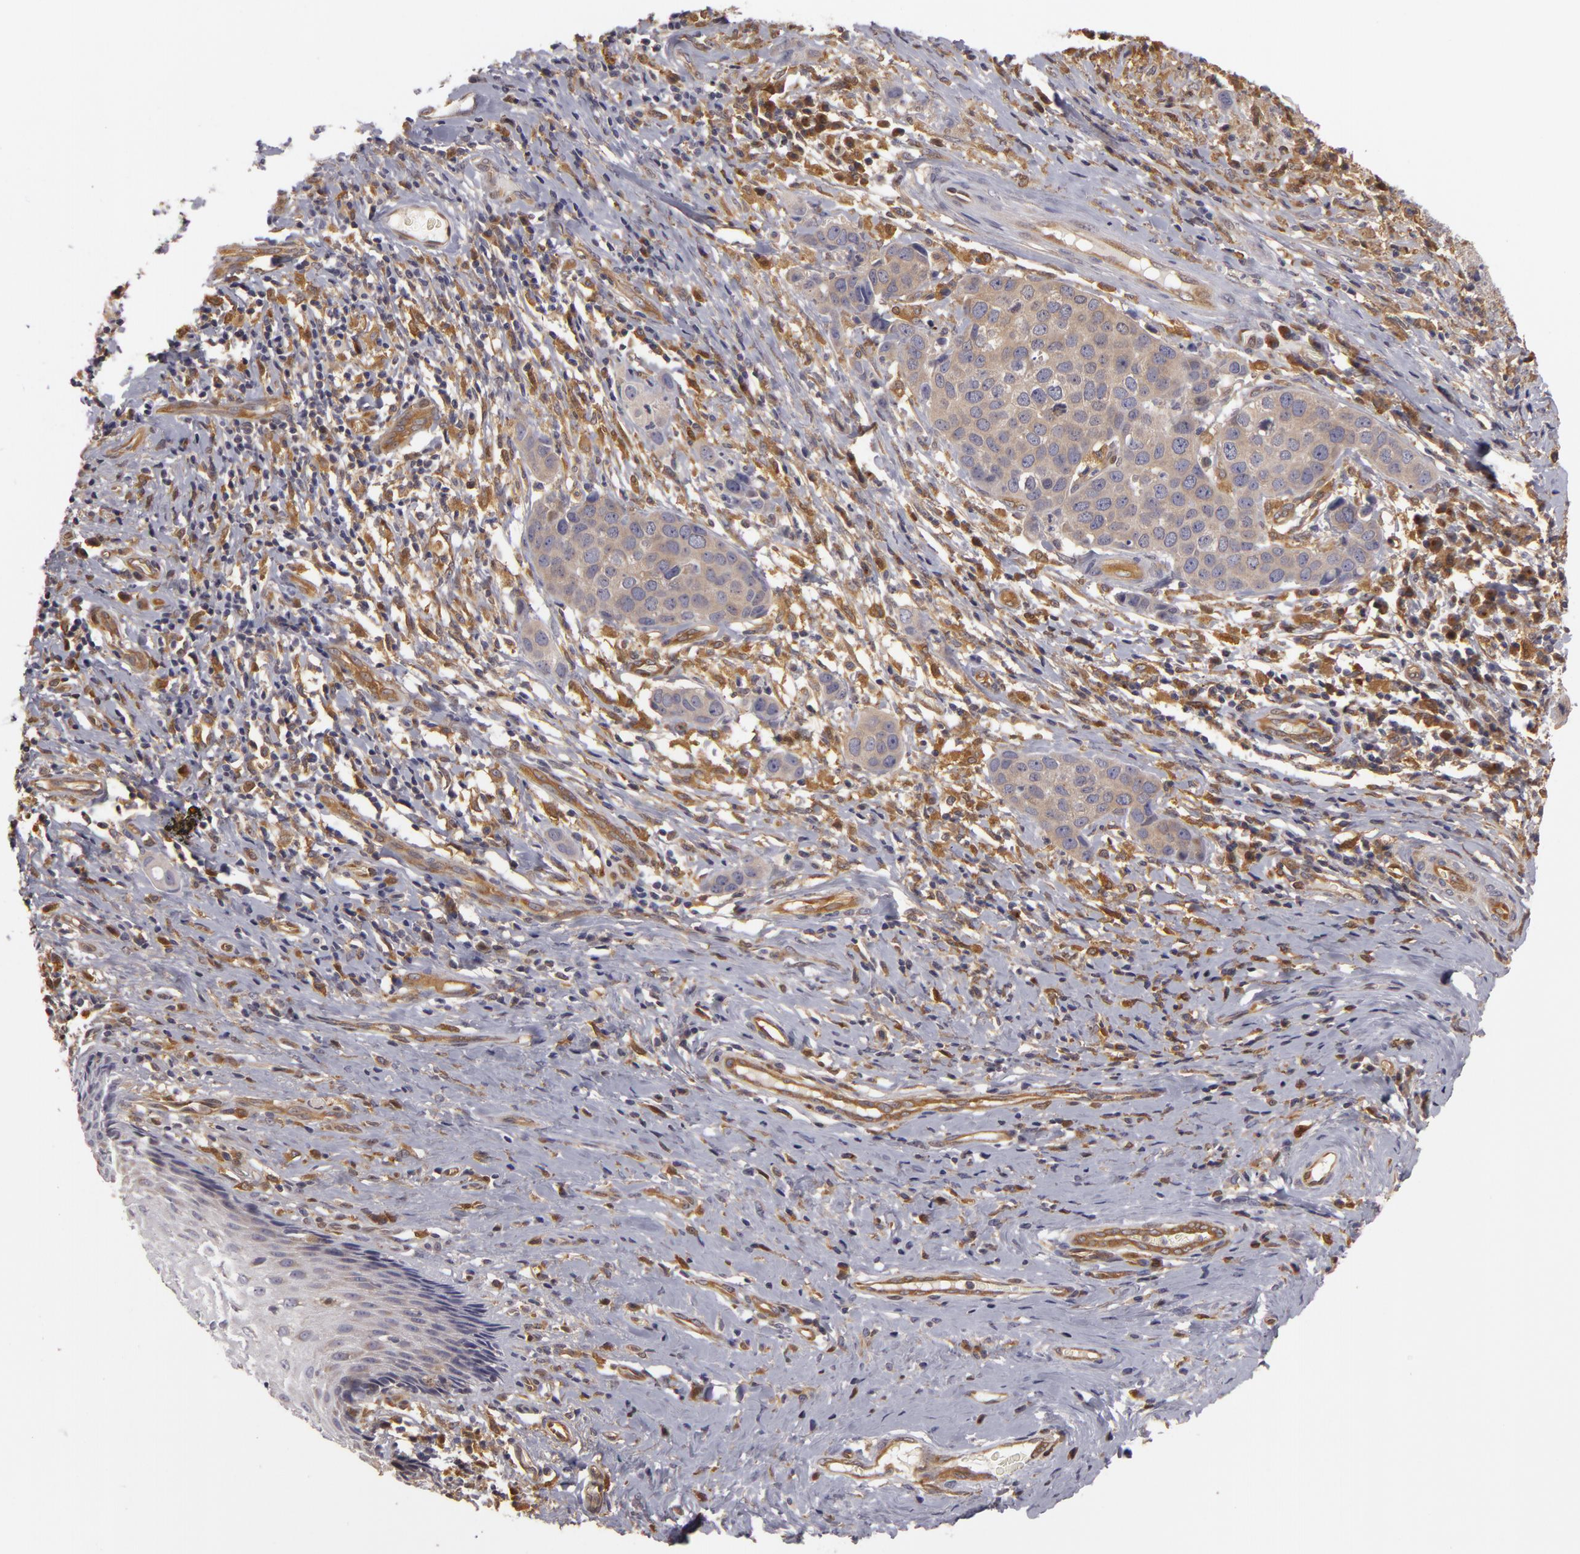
{"staining": {"intensity": "moderate", "quantity": ">75%", "location": "cytoplasmic/membranous"}, "tissue": "cervical cancer", "cell_type": "Tumor cells", "image_type": "cancer", "snomed": [{"axis": "morphology", "description": "Squamous cell carcinoma, NOS"}, {"axis": "topography", "description": "Cervix"}], "caption": "Human cervical squamous cell carcinoma stained with a protein marker exhibits moderate staining in tumor cells.", "gene": "ZNF229", "patient": {"sex": "female", "age": 54}}